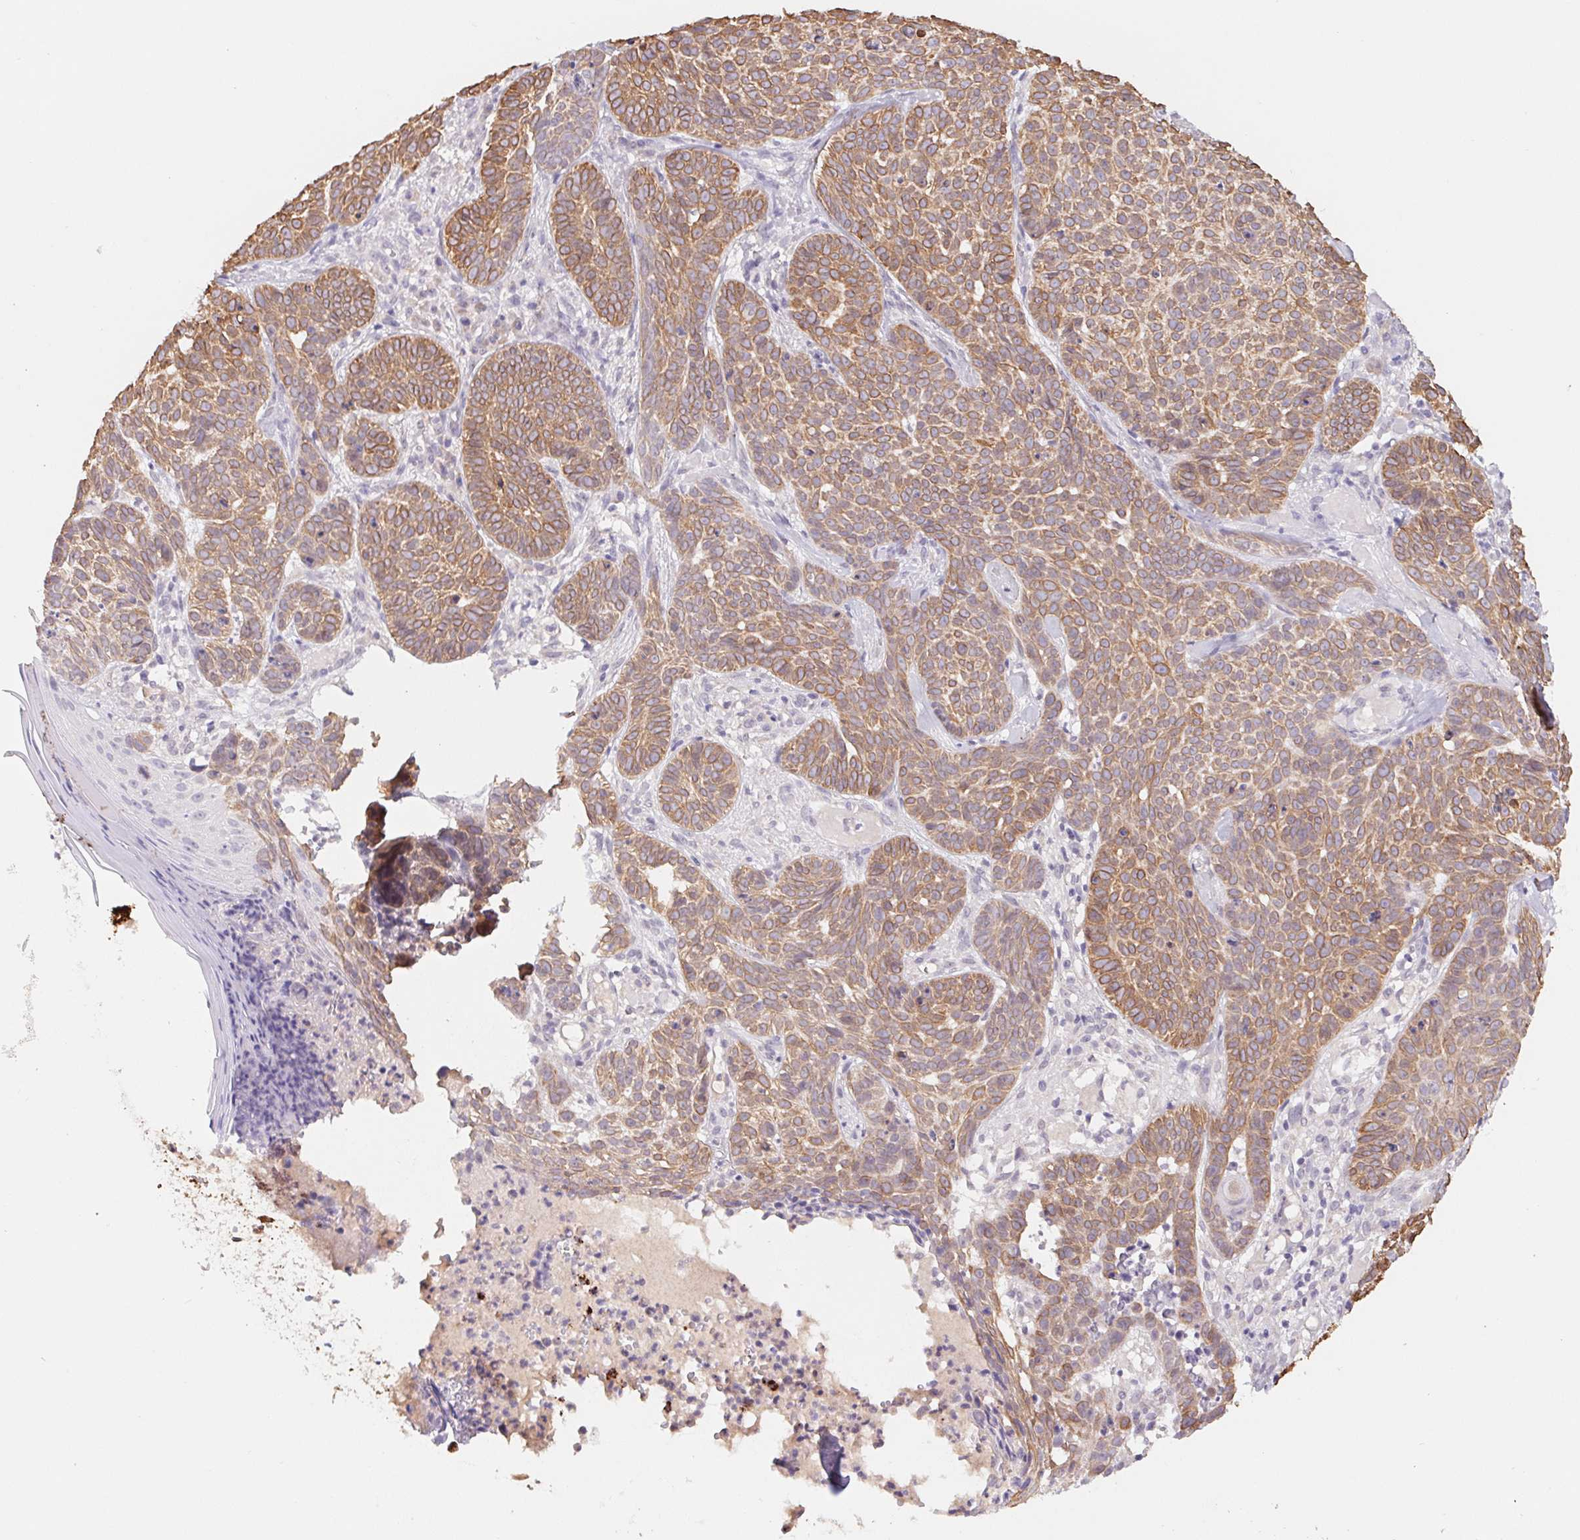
{"staining": {"intensity": "moderate", "quantity": ">75%", "location": "cytoplasmic/membranous"}, "tissue": "skin cancer", "cell_type": "Tumor cells", "image_type": "cancer", "snomed": [{"axis": "morphology", "description": "Basal cell carcinoma"}, {"axis": "topography", "description": "Skin"}], "caption": "Immunohistochemistry of human basal cell carcinoma (skin) displays medium levels of moderate cytoplasmic/membranous staining in about >75% of tumor cells. (DAB (3,3'-diaminobenzidine) = brown stain, brightfield microscopy at high magnification).", "gene": "PNMA8B", "patient": {"sex": "male", "age": 90}}